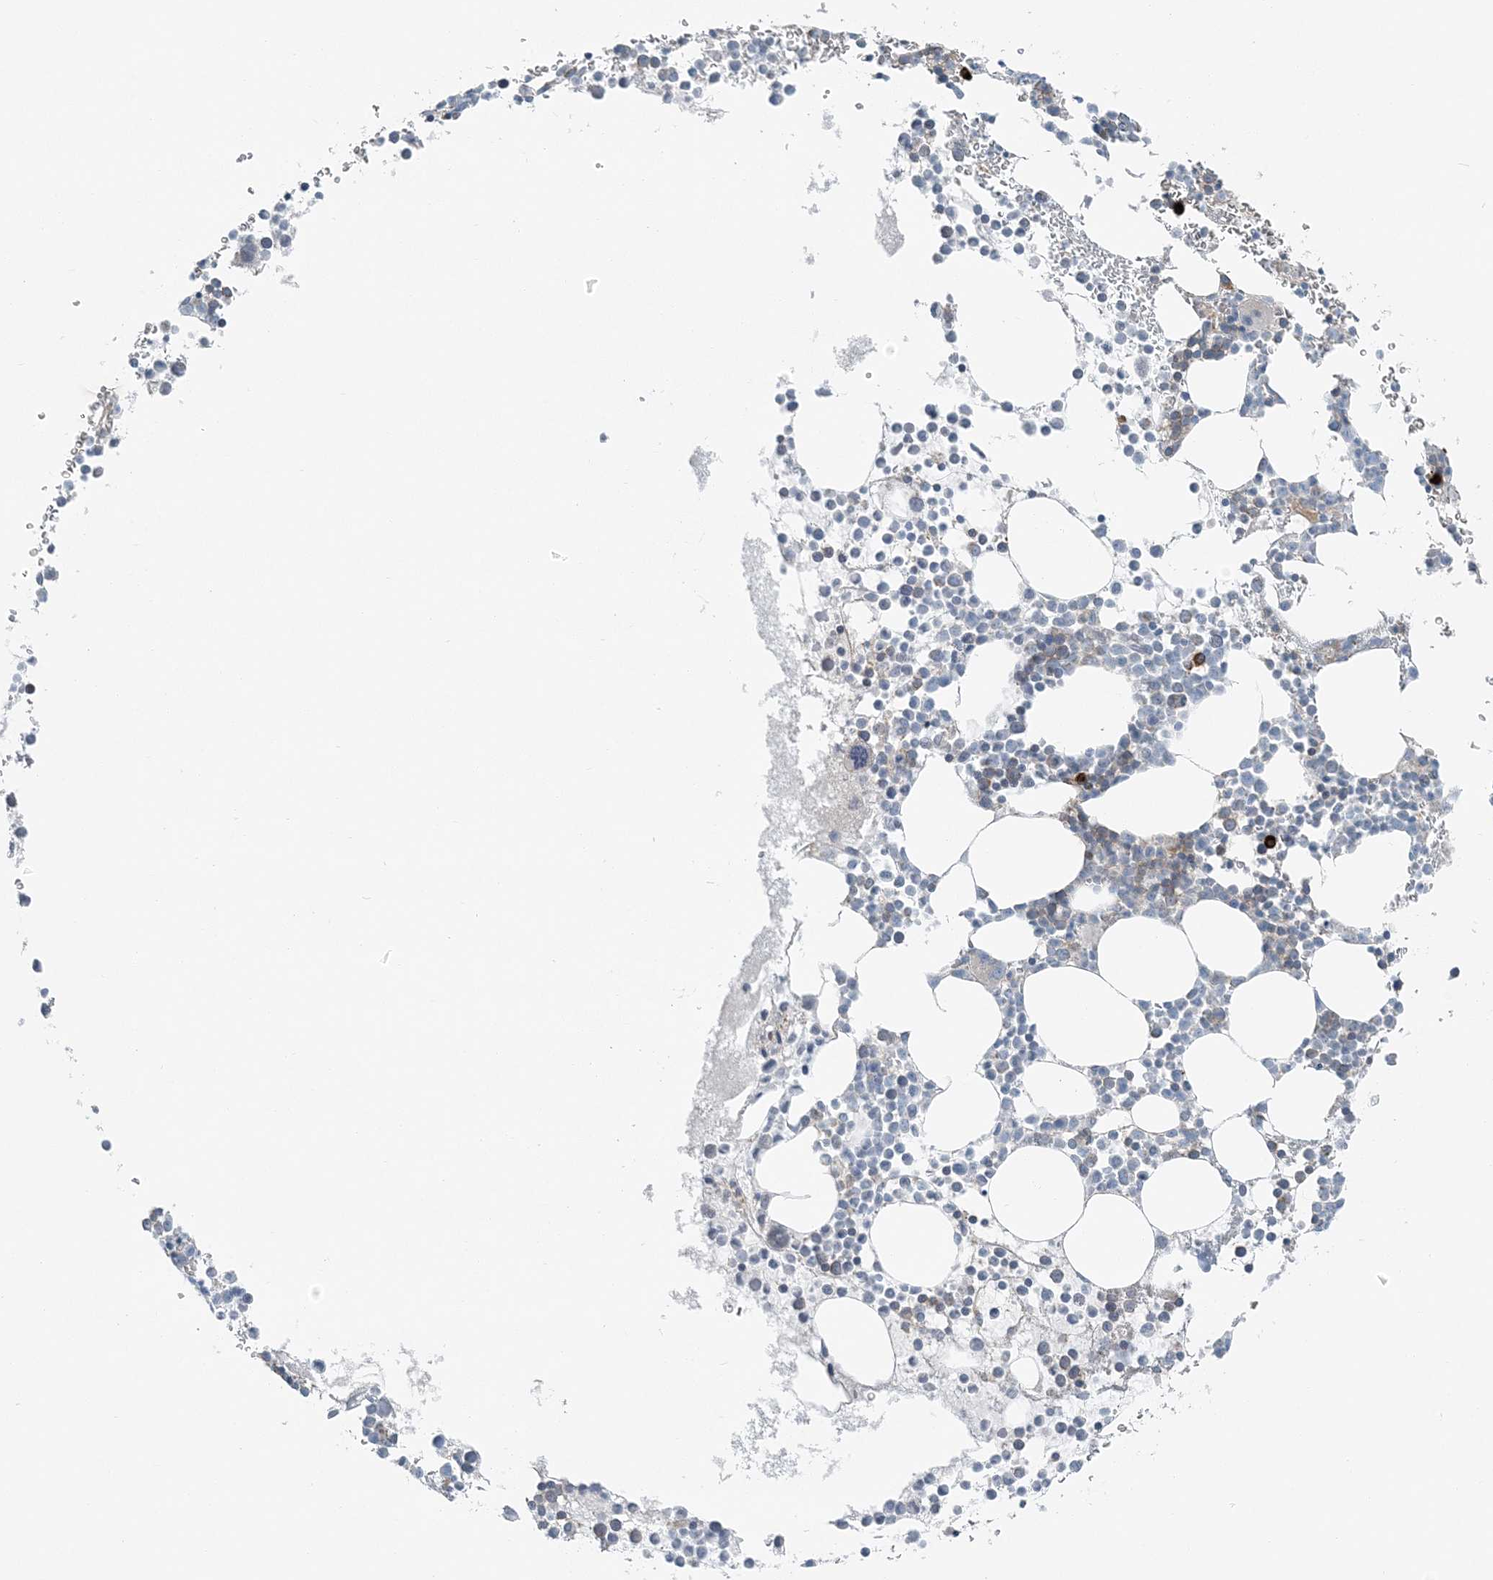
{"staining": {"intensity": "strong", "quantity": "<25%", "location": "cytoplasmic/membranous"}, "tissue": "bone marrow", "cell_type": "Hematopoietic cells", "image_type": "normal", "snomed": [{"axis": "morphology", "description": "Normal tissue, NOS"}, {"axis": "topography", "description": "Bone marrow"}], "caption": "Protein analysis of normal bone marrow reveals strong cytoplasmic/membranous positivity in about <25% of hematopoietic cells.", "gene": "SLC22A16", "patient": {"sex": "female", "age": 78}}